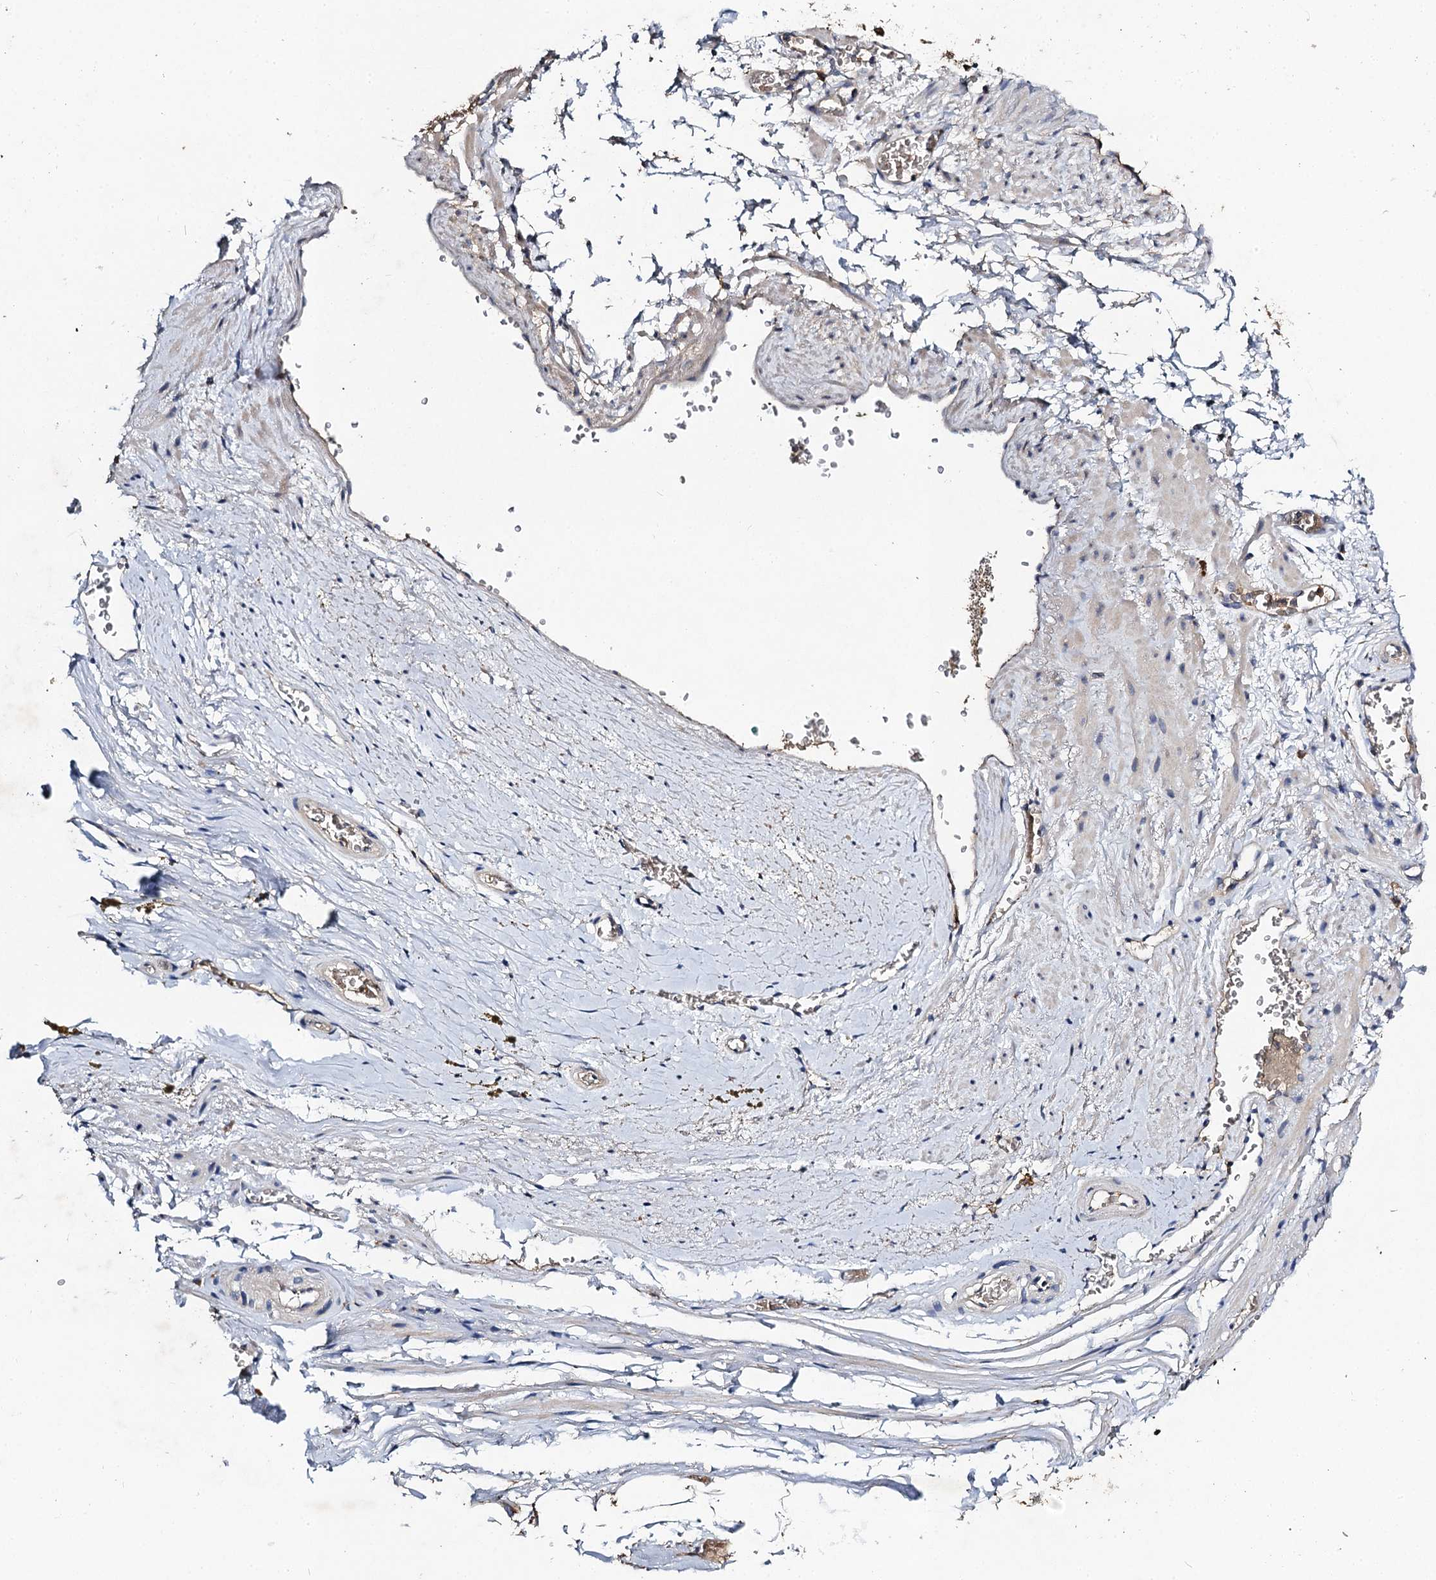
{"staining": {"intensity": "negative", "quantity": "none", "location": "none"}, "tissue": "adipose tissue", "cell_type": "Adipocytes", "image_type": "normal", "snomed": [{"axis": "morphology", "description": "Normal tissue, NOS"}, {"axis": "morphology", "description": "Adenocarcinoma, Low grade"}, {"axis": "topography", "description": "Prostate"}, {"axis": "topography", "description": "Peripheral nerve tissue"}], "caption": "Immunohistochemistry histopathology image of unremarkable human adipose tissue stained for a protein (brown), which demonstrates no expression in adipocytes. Nuclei are stained in blue.", "gene": "SLC11A2", "patient": {"sex": "male", "age": 63}}